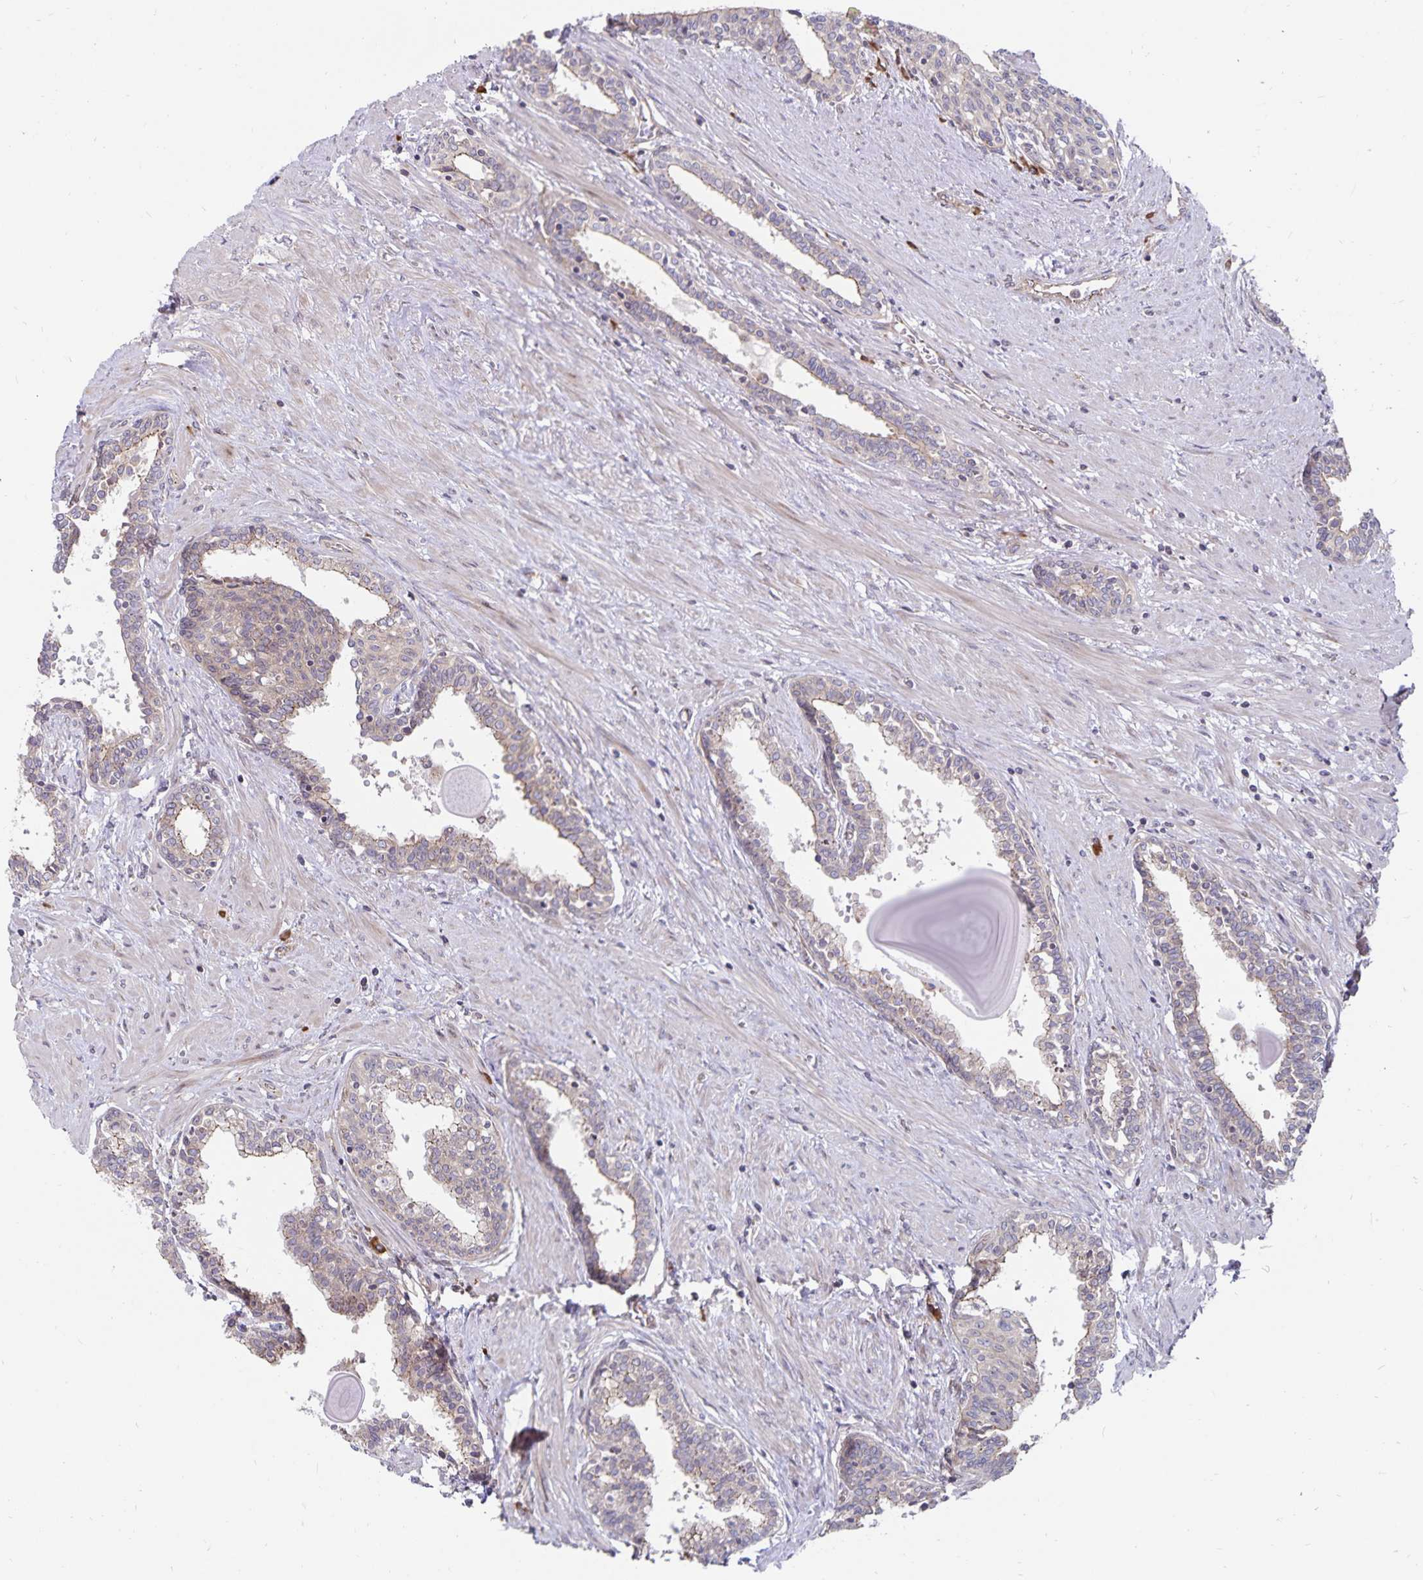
{"staining": {"intensity": "moderate", "quantity": "25%-75%", "location": "cytoplasmic/membranous"}, "tissue": "prostate", "cell_type": "Glandular cells", "image_type": "normal", "snomed": [{"axis": "morphology", "description": "Normal tissue, NOS"}, {"axis": "topography", "description": "Prostate"}], "caption": "This micrograph exhibits unremarkable prostate stained with immunohistochemistry to label a protein in brown. The cytoplasmic/membranous of glandular cells show moderate positivity for the protein. Nuclei are counter-stained blue.", "gene": "SEC62", "patient": {"sex": "male", "age": 55}}